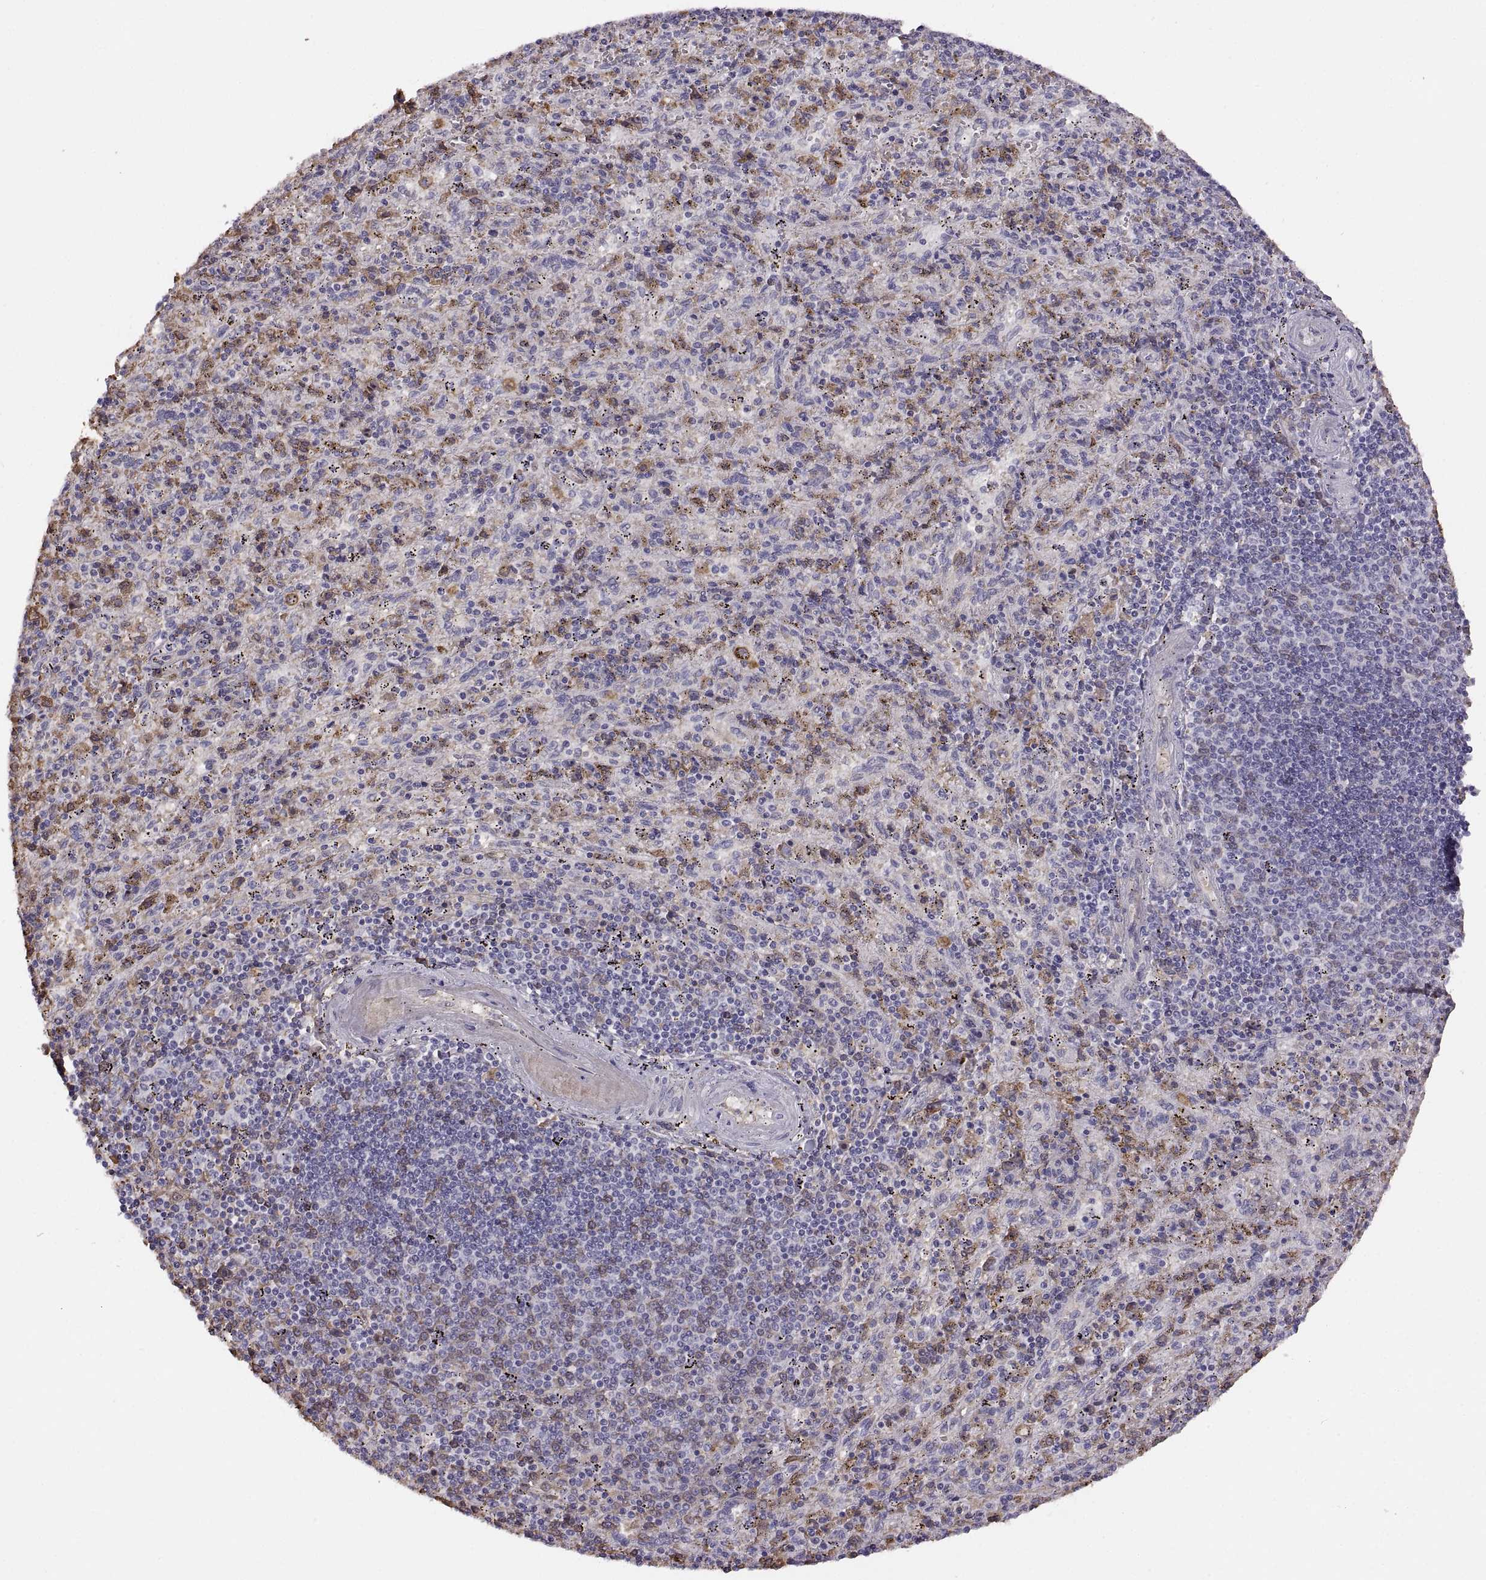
{"staining": {"intensity": "moderate", "quantity": "<25%", "location": "cytoplasmic/membranous"}, "tissue": "spleen", "cell_type": "Cells in red pulp", "image_type": "normal", "snomed": [{"axis": "morphology", "description": "Normal tissue, NOS"}, {"axis": "topography", "description": "Spleen"}], "caption": "Immunohistochemistry image of benign spleen: spleen stained using immunohistochemistry (IHC) displays low levels of moderate protein expression localized specifically in the cytoplasmic/membranous of cells in red pulp, appearing as a cytoplasmic/membranous brown color.", "gene": "MEIOC", "patient": {"sex": "male", "age": 57}}